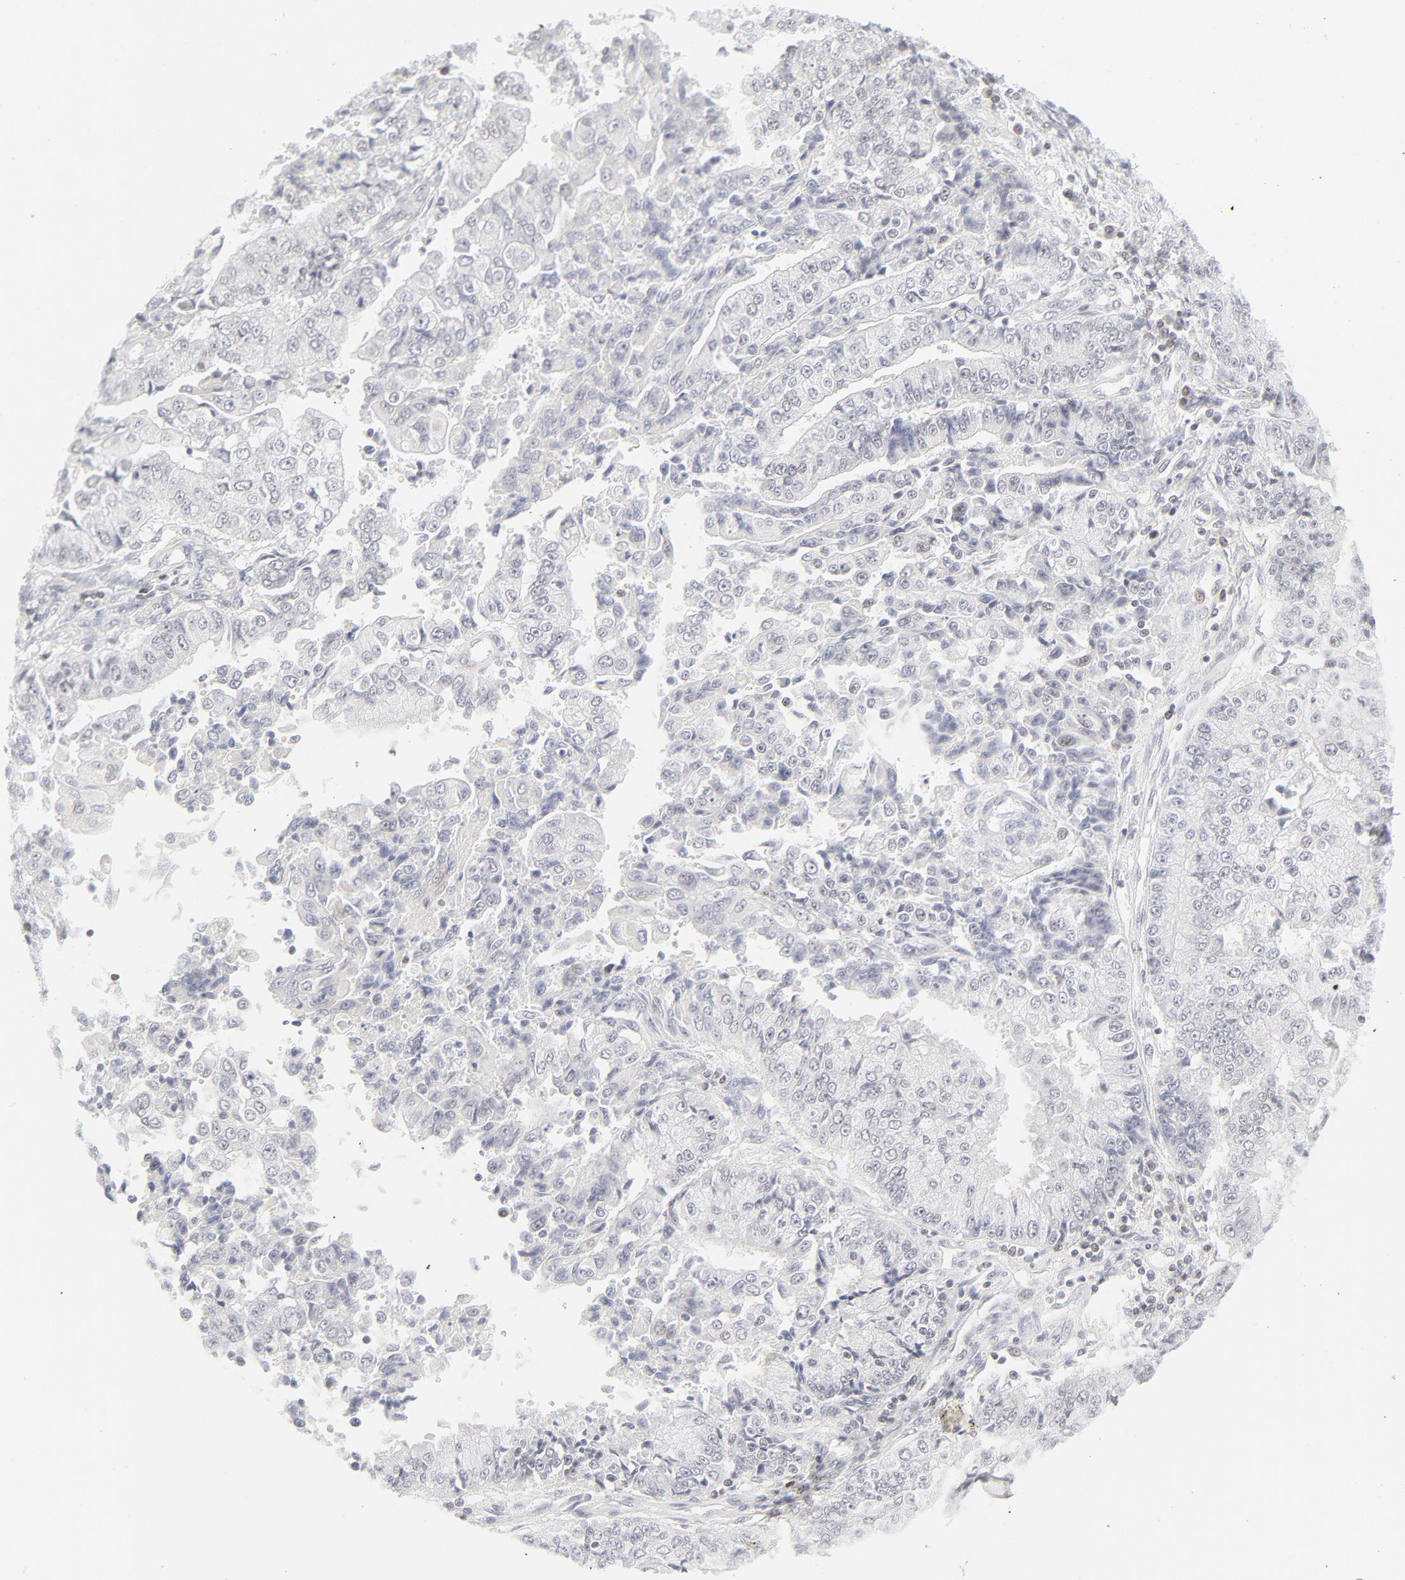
{"staining": {"intensity": "negative", "quantity": "none", "location": "none"}, "tissue": "endometrial cancer", "cell_type": "Tumor cells", "image_type": "cancer", "snomed": [{"axis": "morphology", "description": "Adenocarcinoma, NOS"}, {"axis": "topography", "description": "Endometrium"}], "caption": "The immunohistochemistry photomicrograph has no significant positivity in tumor cells of endometrial cancer tissue.", "gene": "PRKCB", "patient": {"sex": "female", "age": 75}}